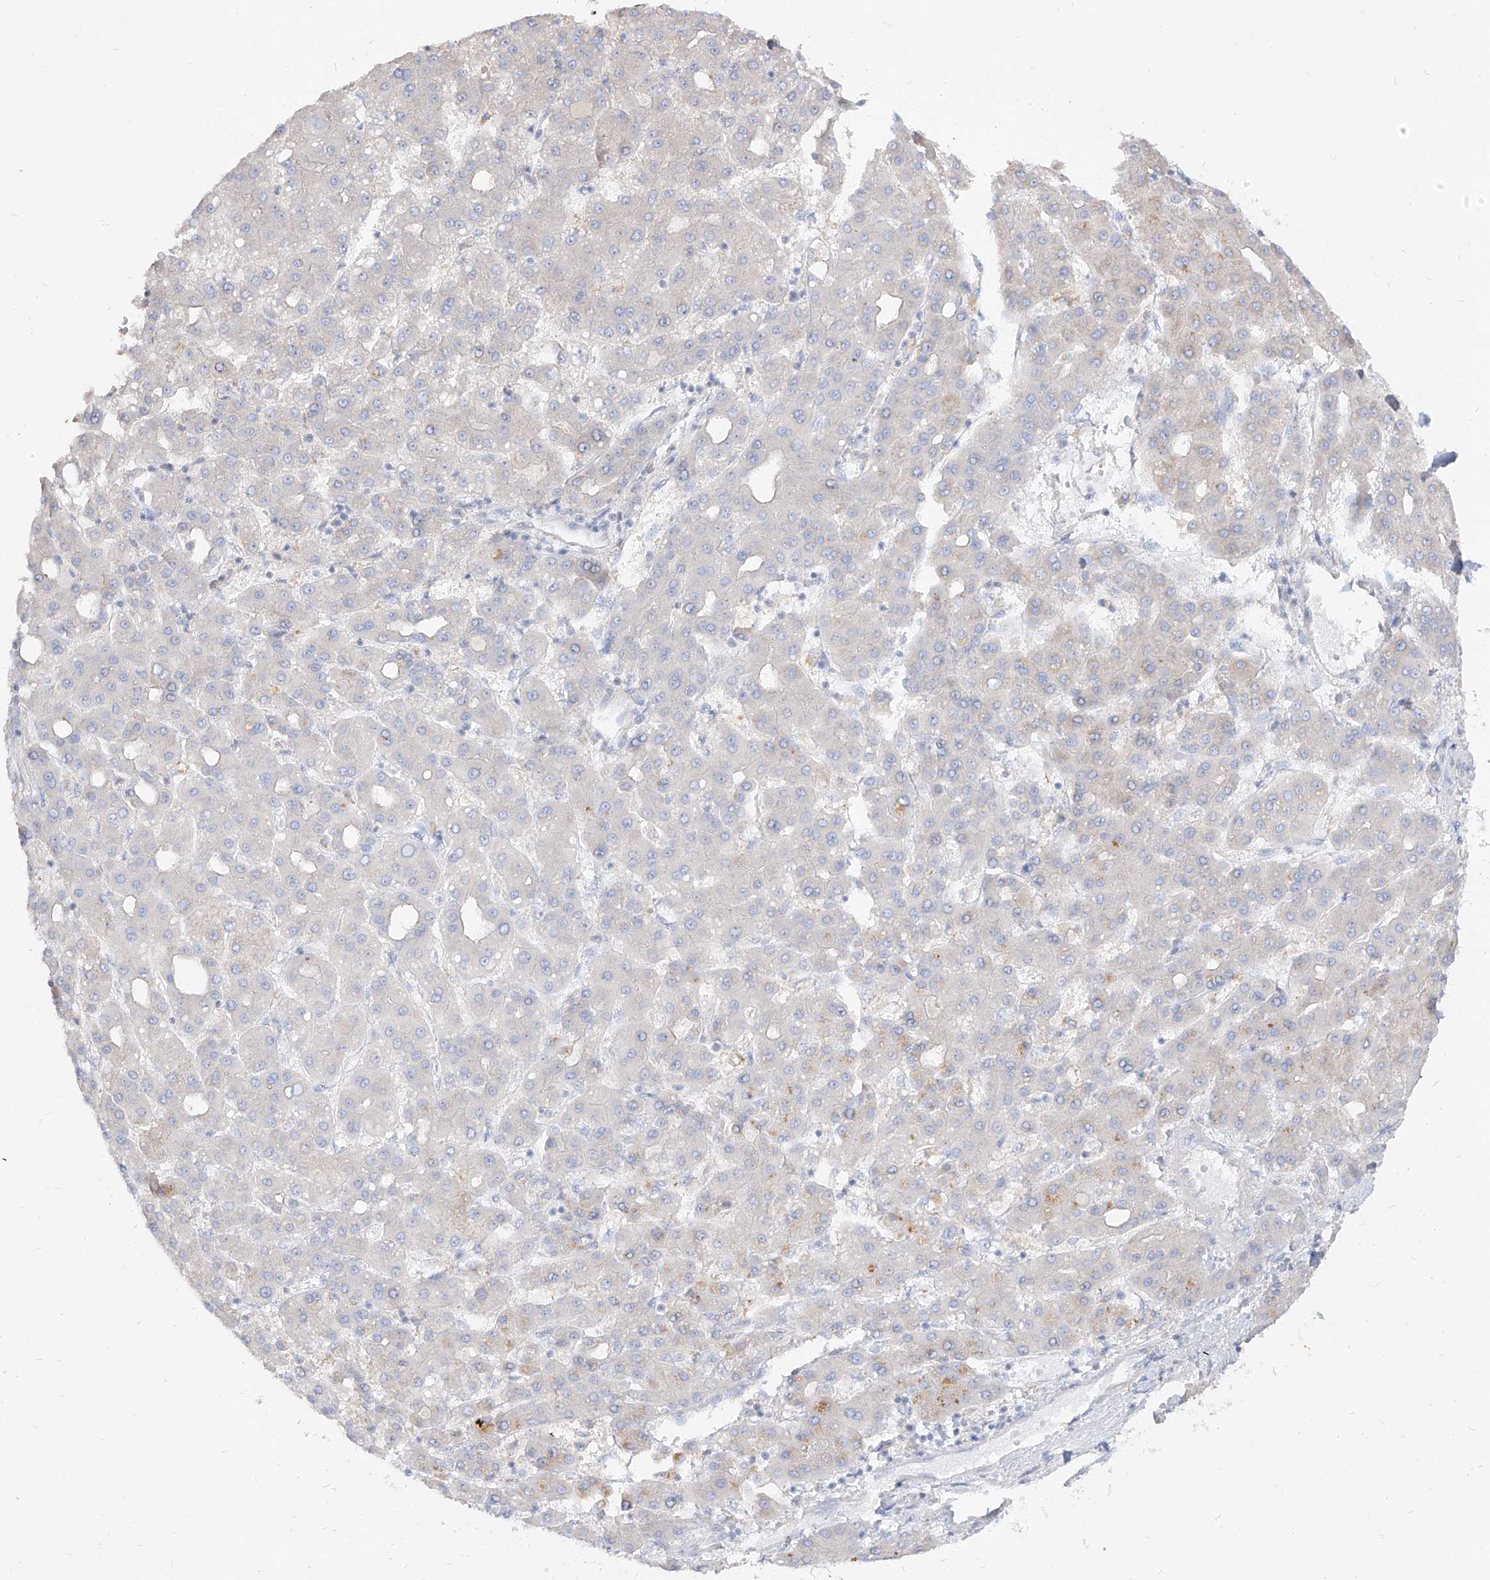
{"staining": {"intensity": "negative", "quantity": "none", "location": "none"}, "tissue": "liver cancer", "cell_type": "Tumor cells", "image_type": "cancer", "snomed": [{"axis": "morphology", "description": "Carcinoma, Hepatocellular, NOS"}, {"axis": "topography", "description": "Liver"}], "caption": "Tumor cells show no significant positivity in liver hepatocellular carcinoma.", "gene": "RBFOX3", "patient": {"sex": "male", "age": 65}}